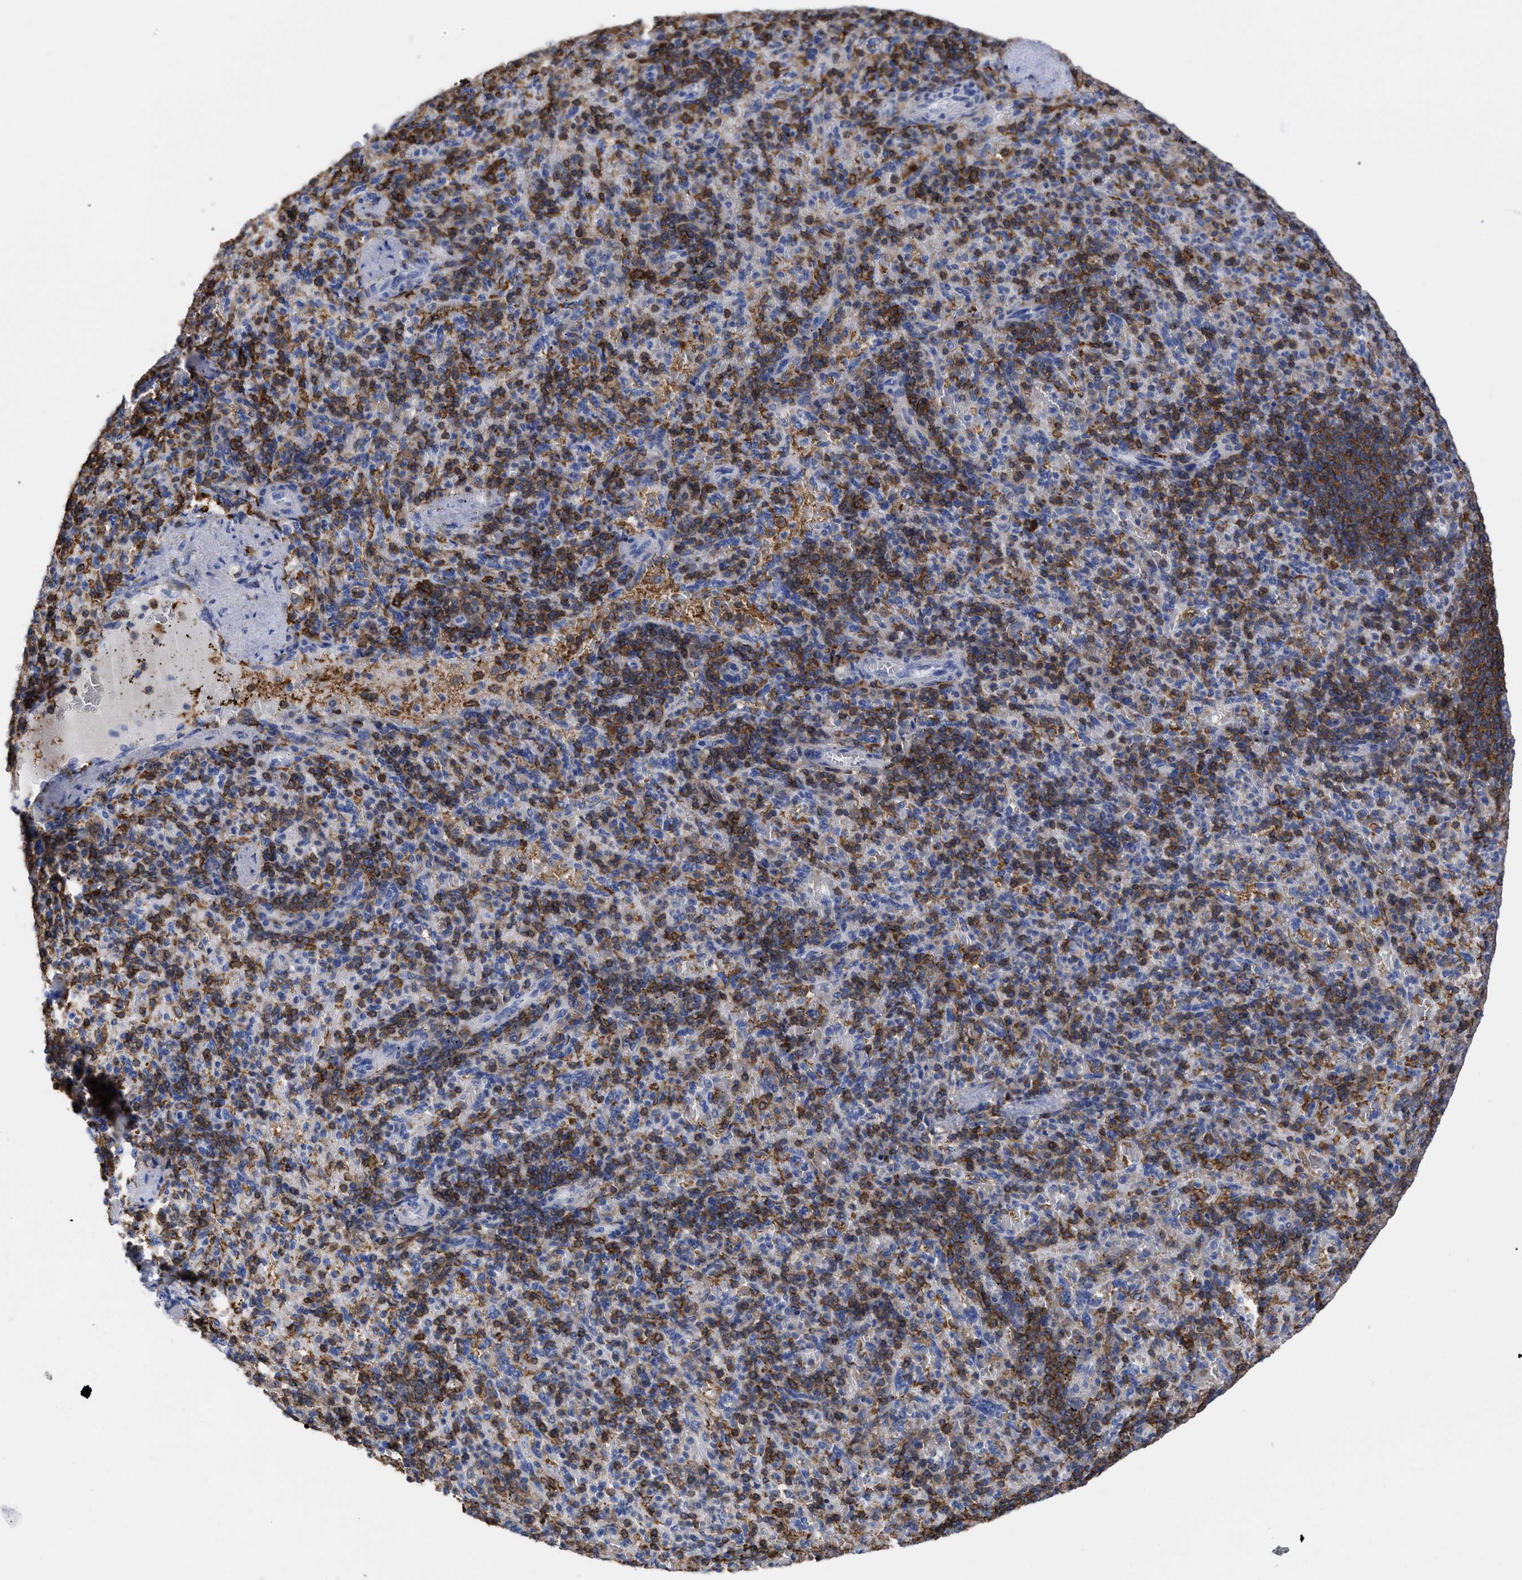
{"staining": {"intensity": "strong", "quantity": "25%-75%", "location": "cytoplasmic/membranous"}, "tissue": "spleen", "cell_type": "Cells in red pulp", "image_type": "normal", "snomed": [{"axis": "morphology", "description": "Normal tissue, NOS"}, {"axis": "topography", "description": "Spleen"}], "caption": "Protein expression analysis of normal spleen reveals strong cytoplasmic/membranous staining in about 25%-75% of cells in red pulp.", "gene": "HCLS1", "patient": {"sex": "female", "age": 74}}